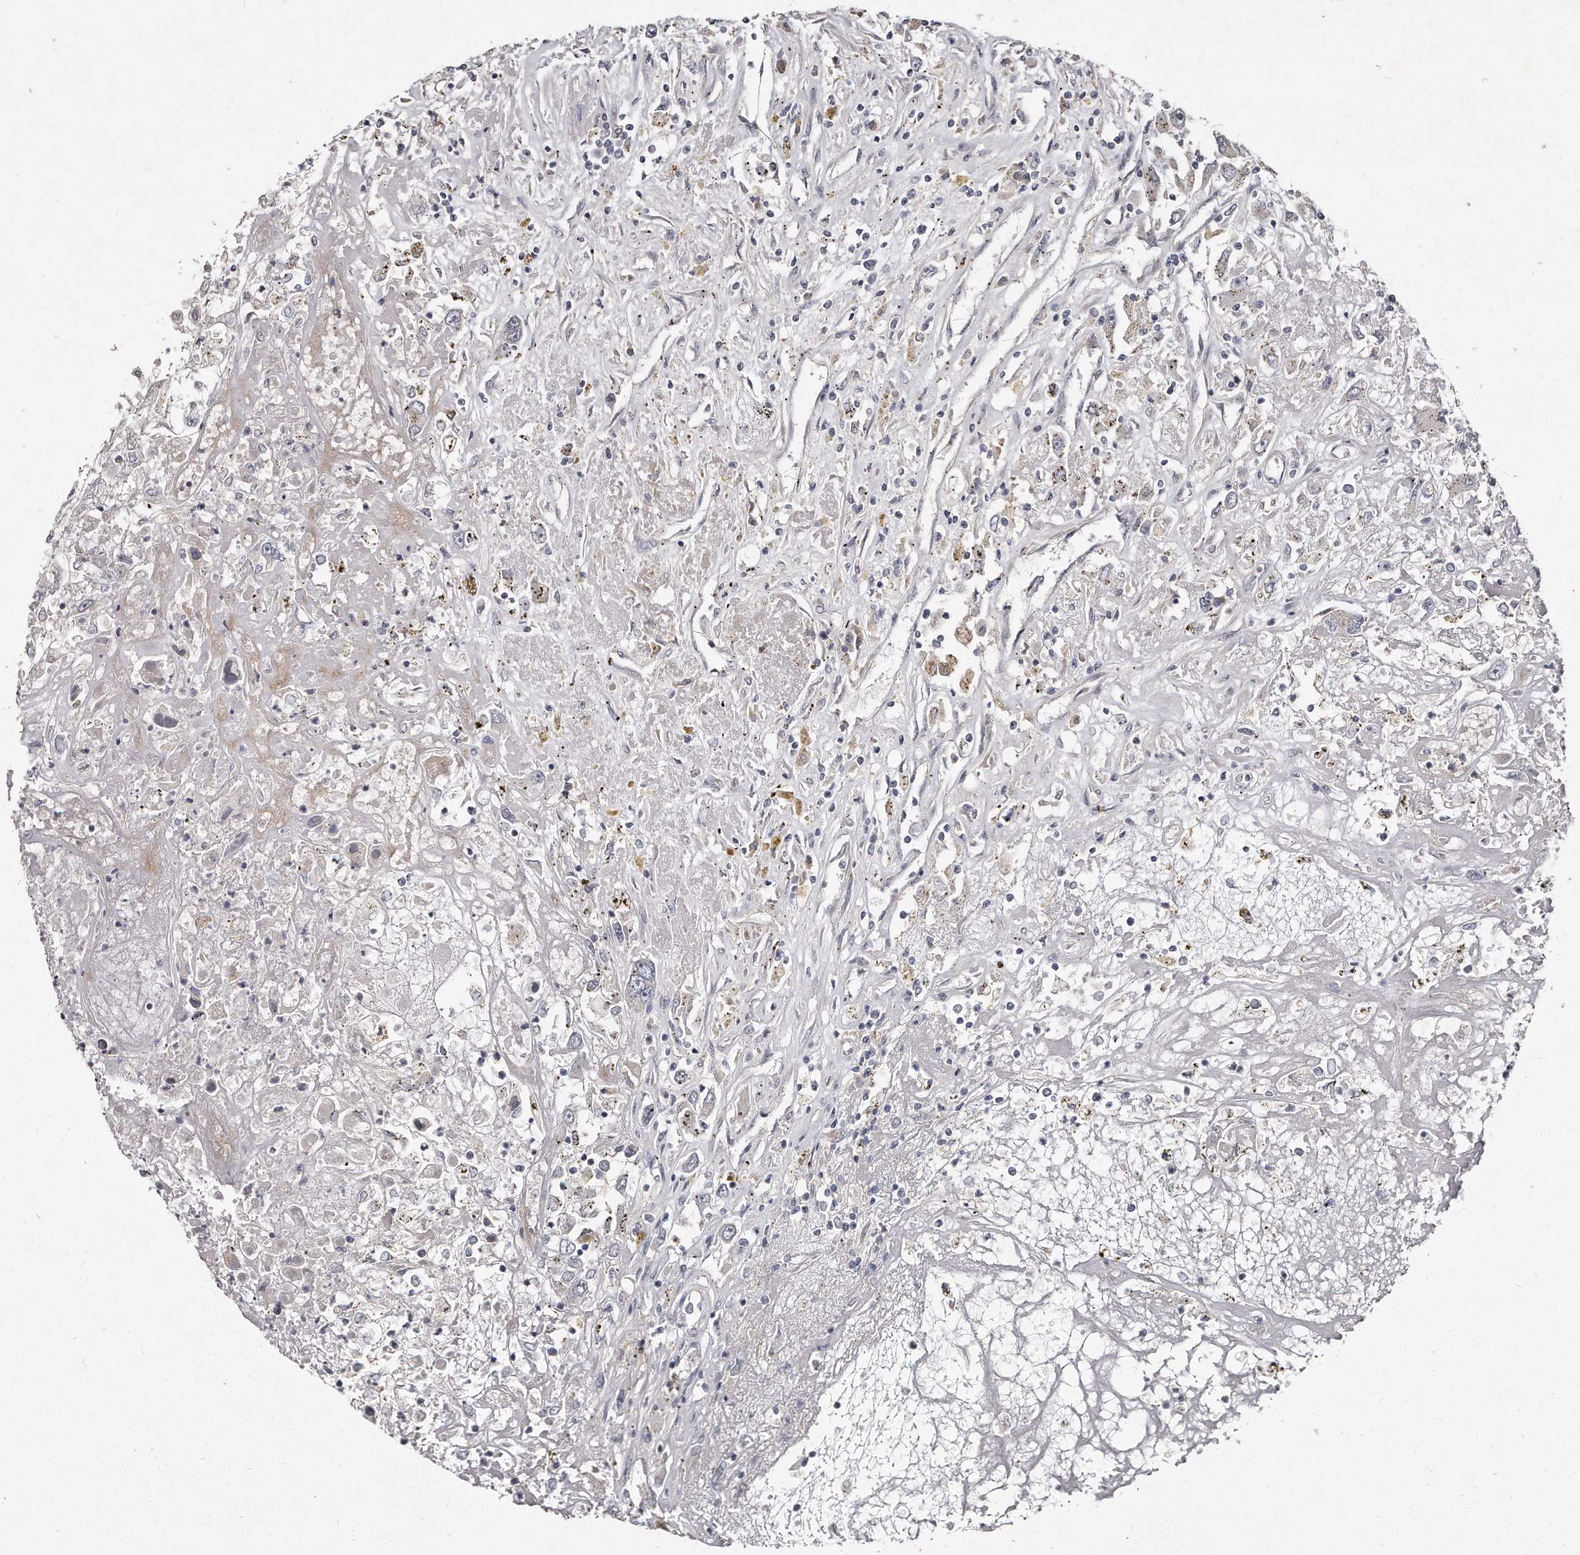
{"staining": {"intensity": "negative", "quantity": "none", "location": "none"}, "tissue": "renal cancer", "cell_type": "Tumor cells", "image_type": "cancer", "snomed": [{"axis": "morphology", "description": "Adenocarcinoma, NOS"}, {"axis": "topography", "description": "Kidney"}], "caption": "The immunohistochemistry (IHC) image has no significant staining in tumor cells of renal cancer (adenocarcinoma) tissue. (Stains: DAB (3,3'-diaminobenzidine) IHC with hematoxylin counter stain, Microscopy: brightfield microscopy at high magnification).", "gene": "TECR", "patient": {"sex": "female", "age": 52}}